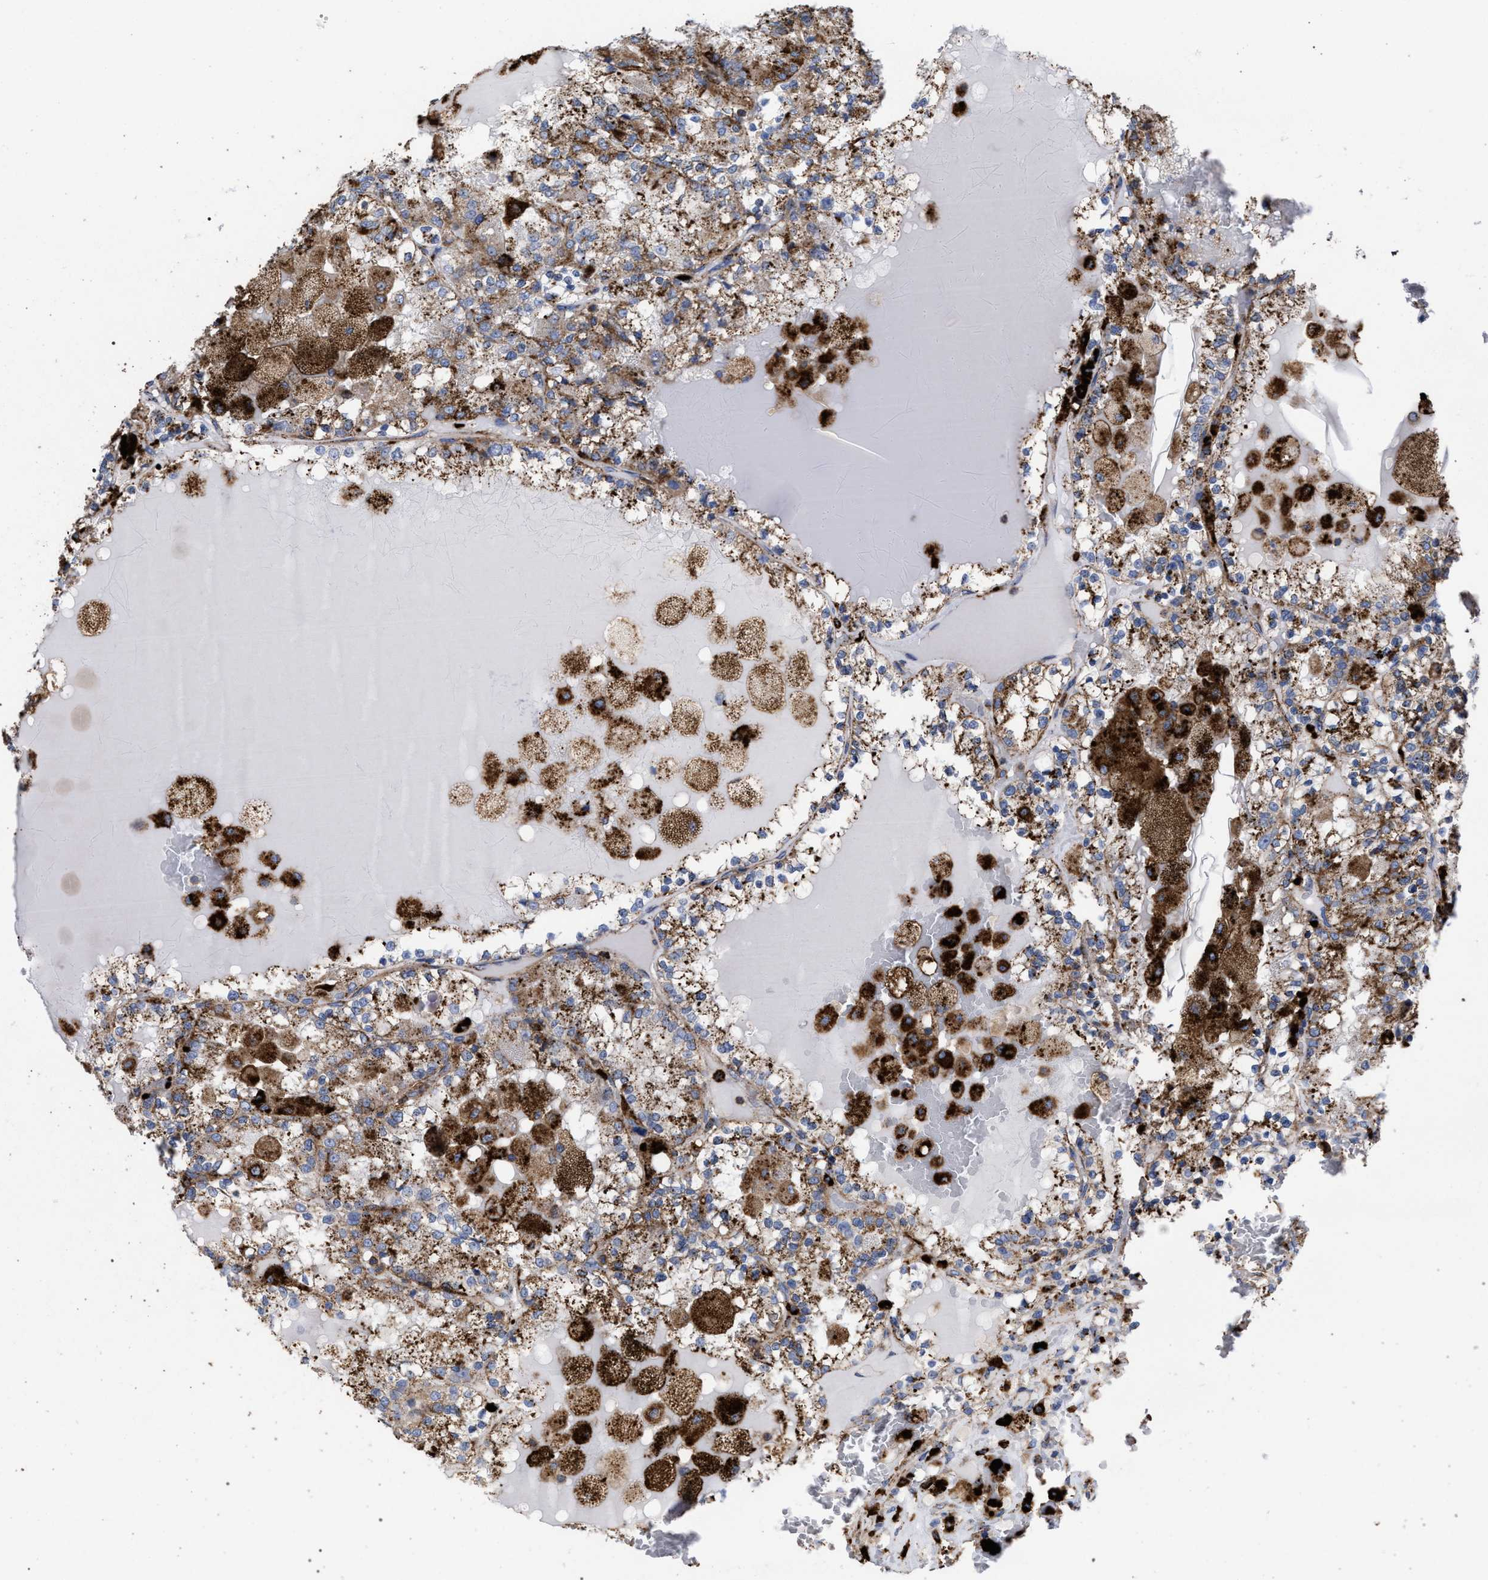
{"staining": {"intensity": "moderate", "quantity": ">75%", "location": "cytoplasmic/membranous"}, "tissue": "renal cancer", "cell_type": "Tumor cells", "image_type": "cancer", "snomed": [{"axis": "morphology", "description": "Adenocarcinoma, NOS"}, {"axis": "topography", "description": "Kidney"}], "caption": "Moderate cytoplasmic/membranous expression for a protein is appreciated in about >75% of tumor cells of renal cancer using IHC.", "gene": "PPT1", "patient": {"sex": "female", "age": 56}}